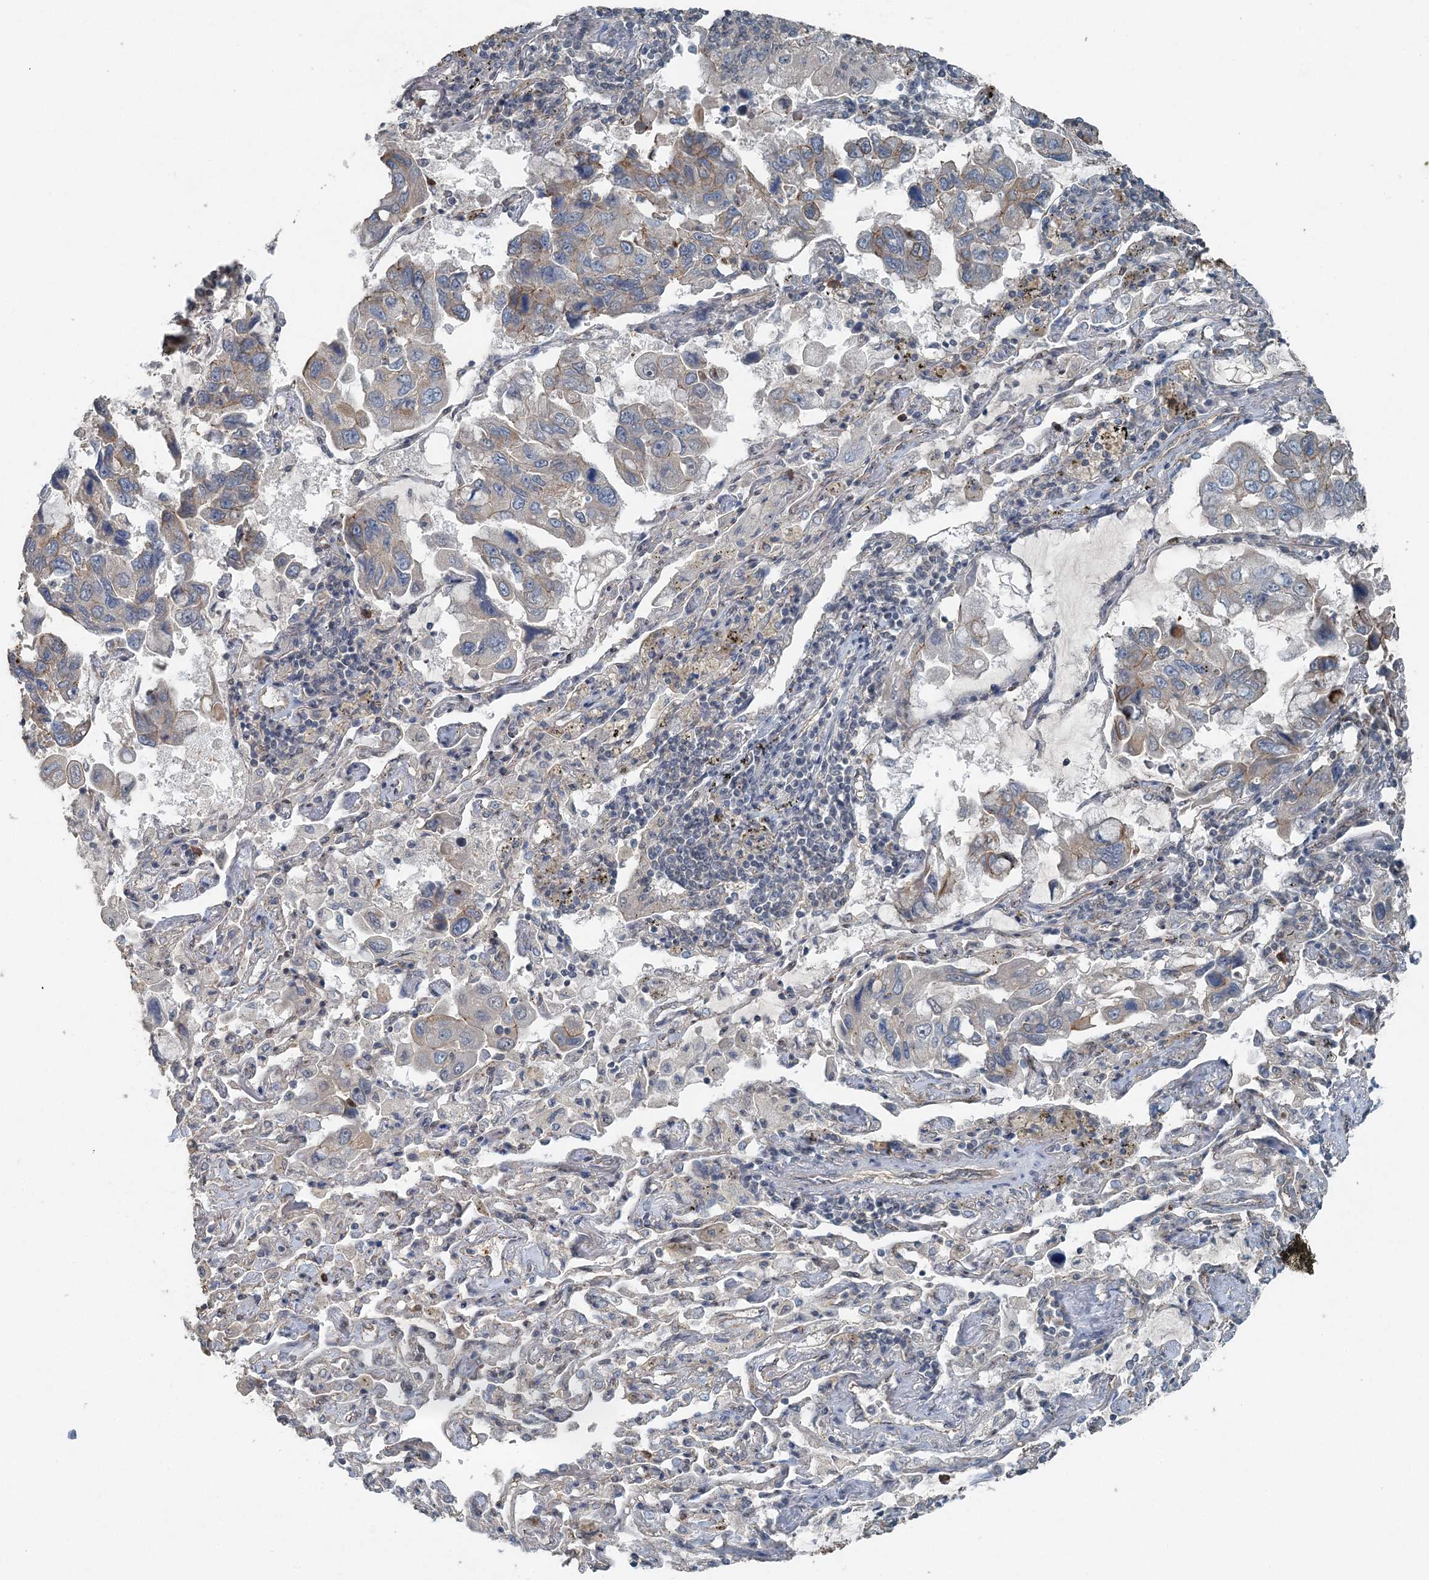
{"staining": {"intensity": "weak", "quantity": "<25%", "location": "cytoplasmic/membranous"}, "tissue": "lung cancer", "cell_type": "Tumor cells", "image_type": "cancer", "snomed": [{"axis": "morphology", "description": "Adenocarcinoma, NOS"}, {"axis": "topography", "description": "Lung"}], "caption": "Tumor cells are negative for brown protein staining in lung cancer (adenocarcinoma).", "gene": "VSIG2", "patient": {"sex": "male", "age": 64}}